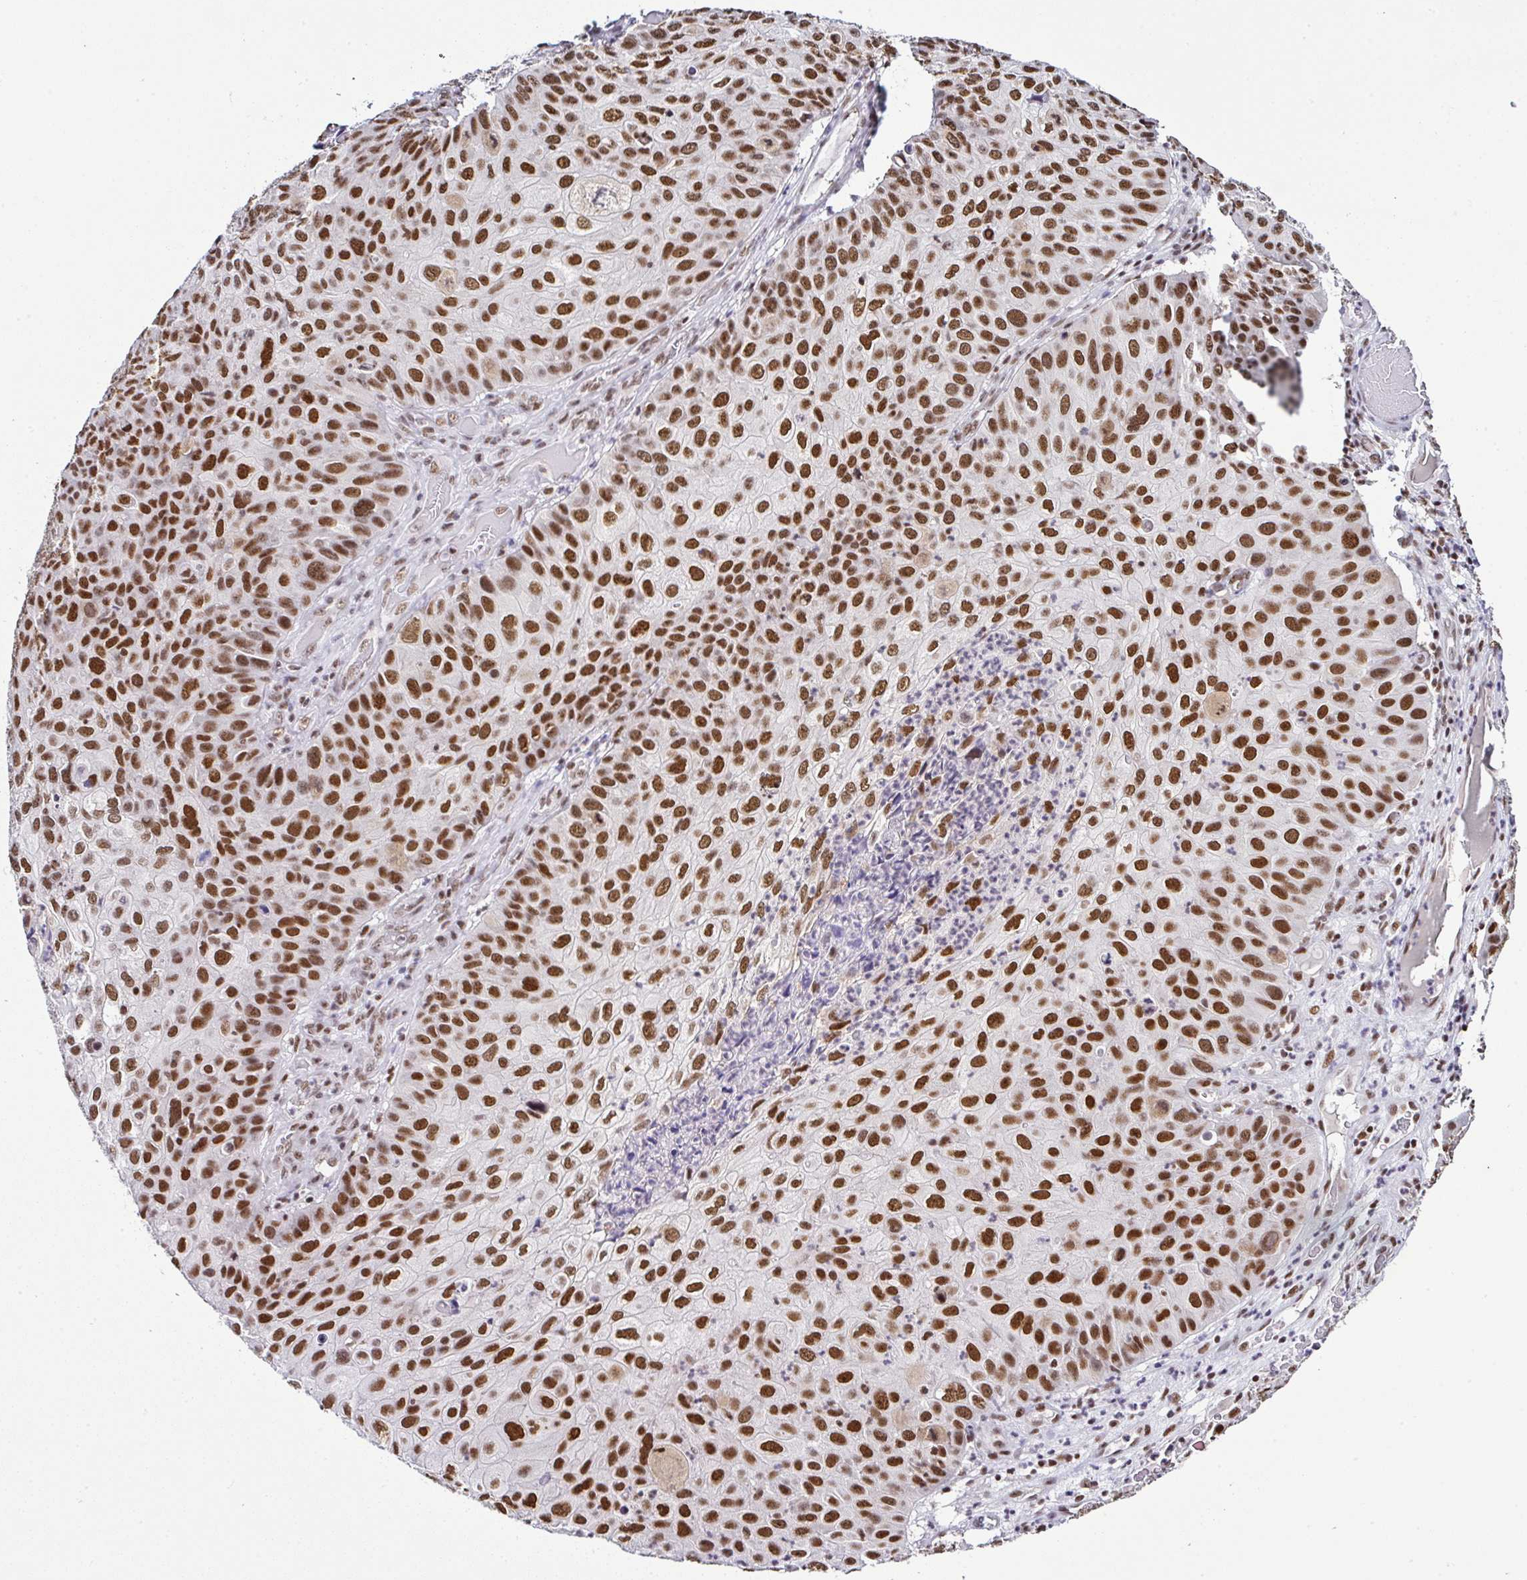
{"staining": {"intensity": "strong", "quantity": ">75%", "location": "nuclear"}, "tissue": "skin cancer", "cell_type": "Tumor cells", "image_type": "cancer", "snomed": [{"axis": "morphology", "description": "Squamous cell carcinoma, NOS"}, {"axis": "topography", "description": "Skin"}], "caption": "Protein staining reveals strong nuclear expression in about >75% of tumor cells in skin squamous cell carcinoma. Nuclei are stained in blue.", "gene": "DR1", "patient": {"sex": "male", "age": 87}}